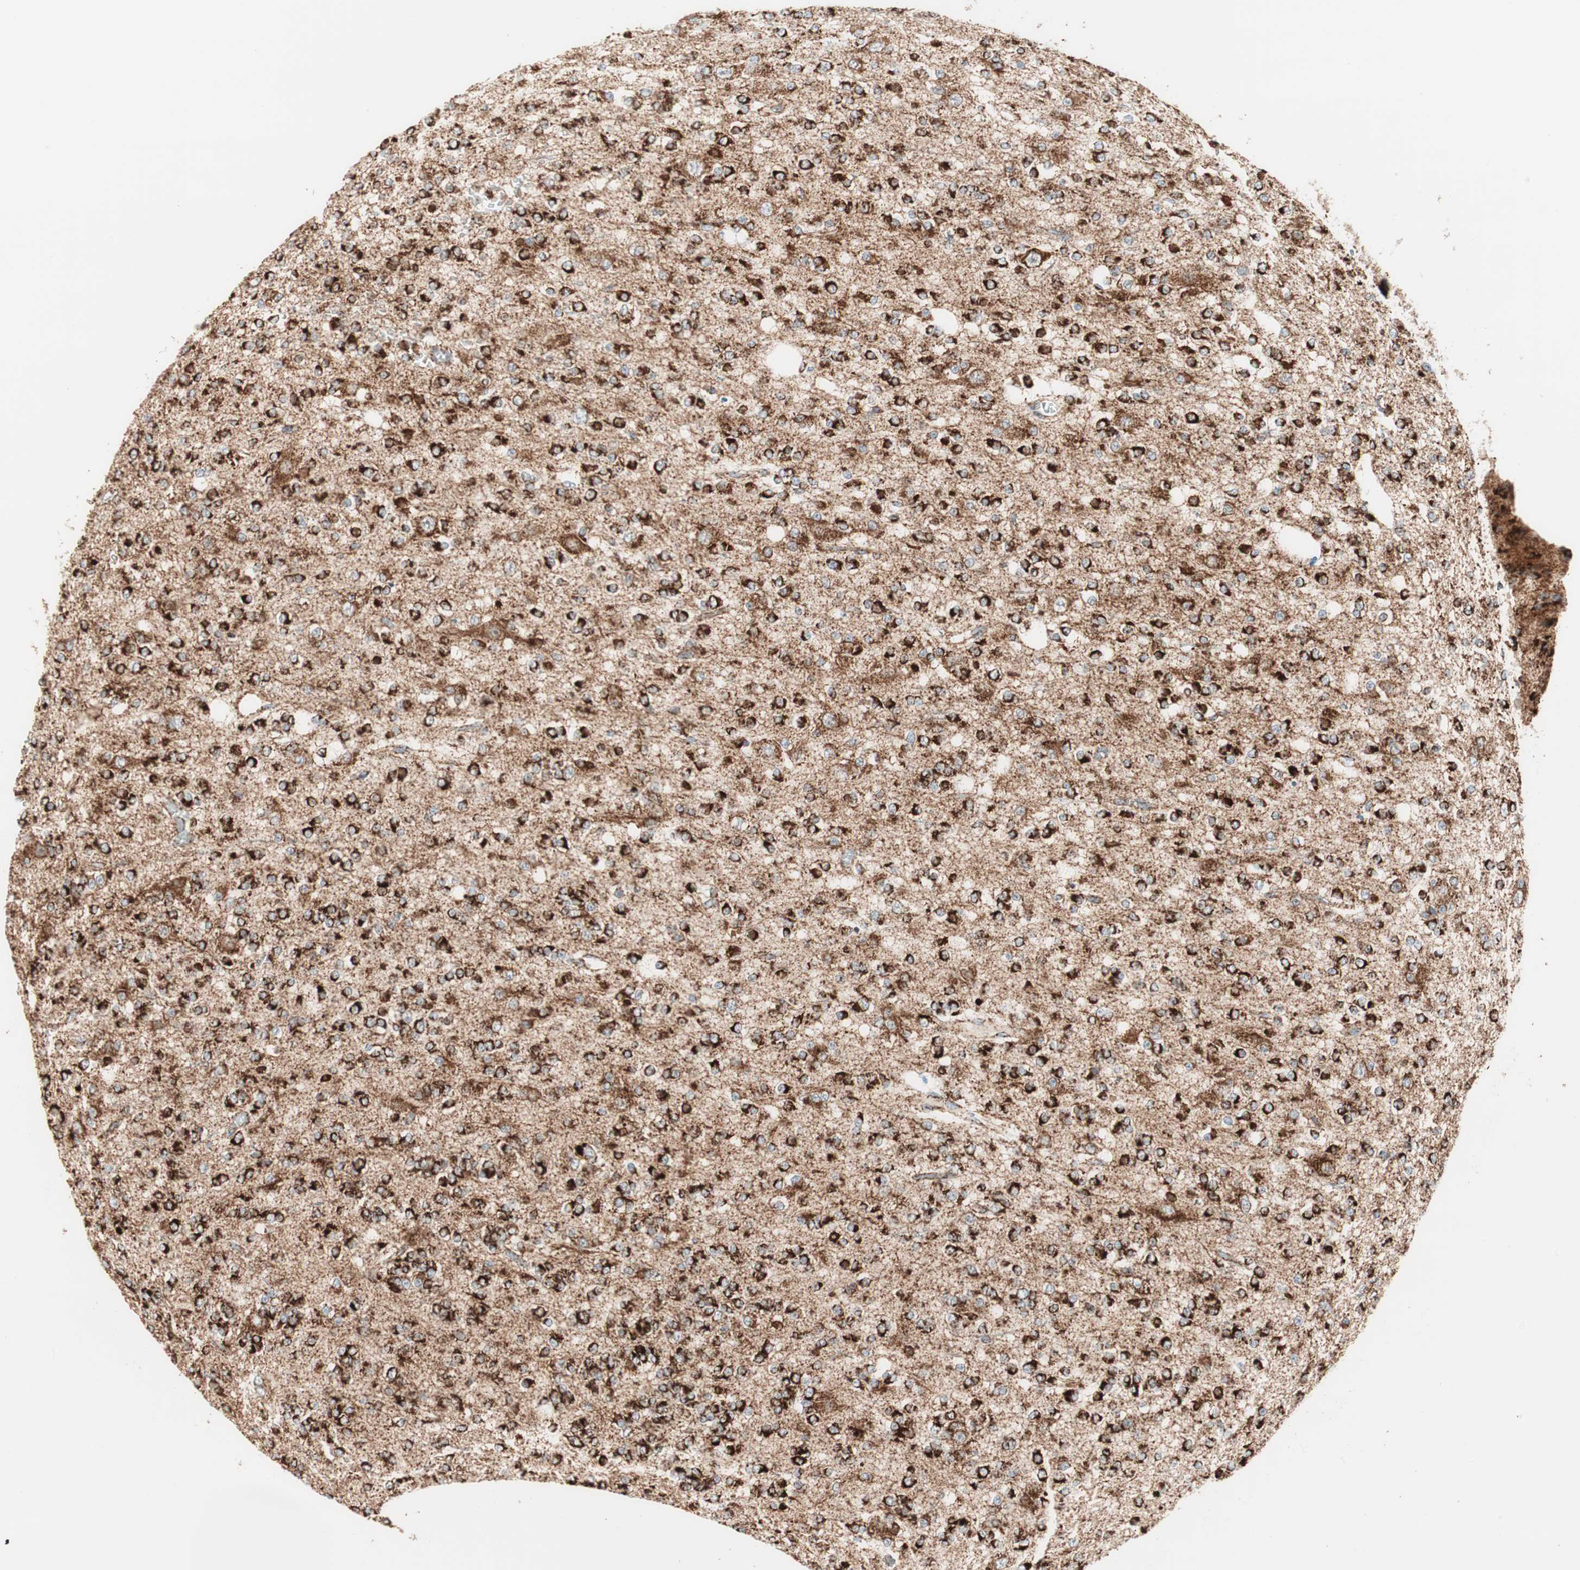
{"staining": {"intensity": "strong", "quantity": ">75%", "location": "cytoplasmic/membranous"}, "tissue": "glioma", "cell_type": "Tumor cells", "image_type": "cancer", "snomed": [{"axis": "morphology", "description": "Glioma, malignant, Low grade"}, {"axis": "topography", "description": "Brain"}], "caption": "Malignant glioma (low-grade) stained for a protein (brown) displays strong cytoplasmic/membranous positive positivity in about >75% of tumor cells.", "gene": "TOMM20", "patient": {"sex": "male", "age": 38}}